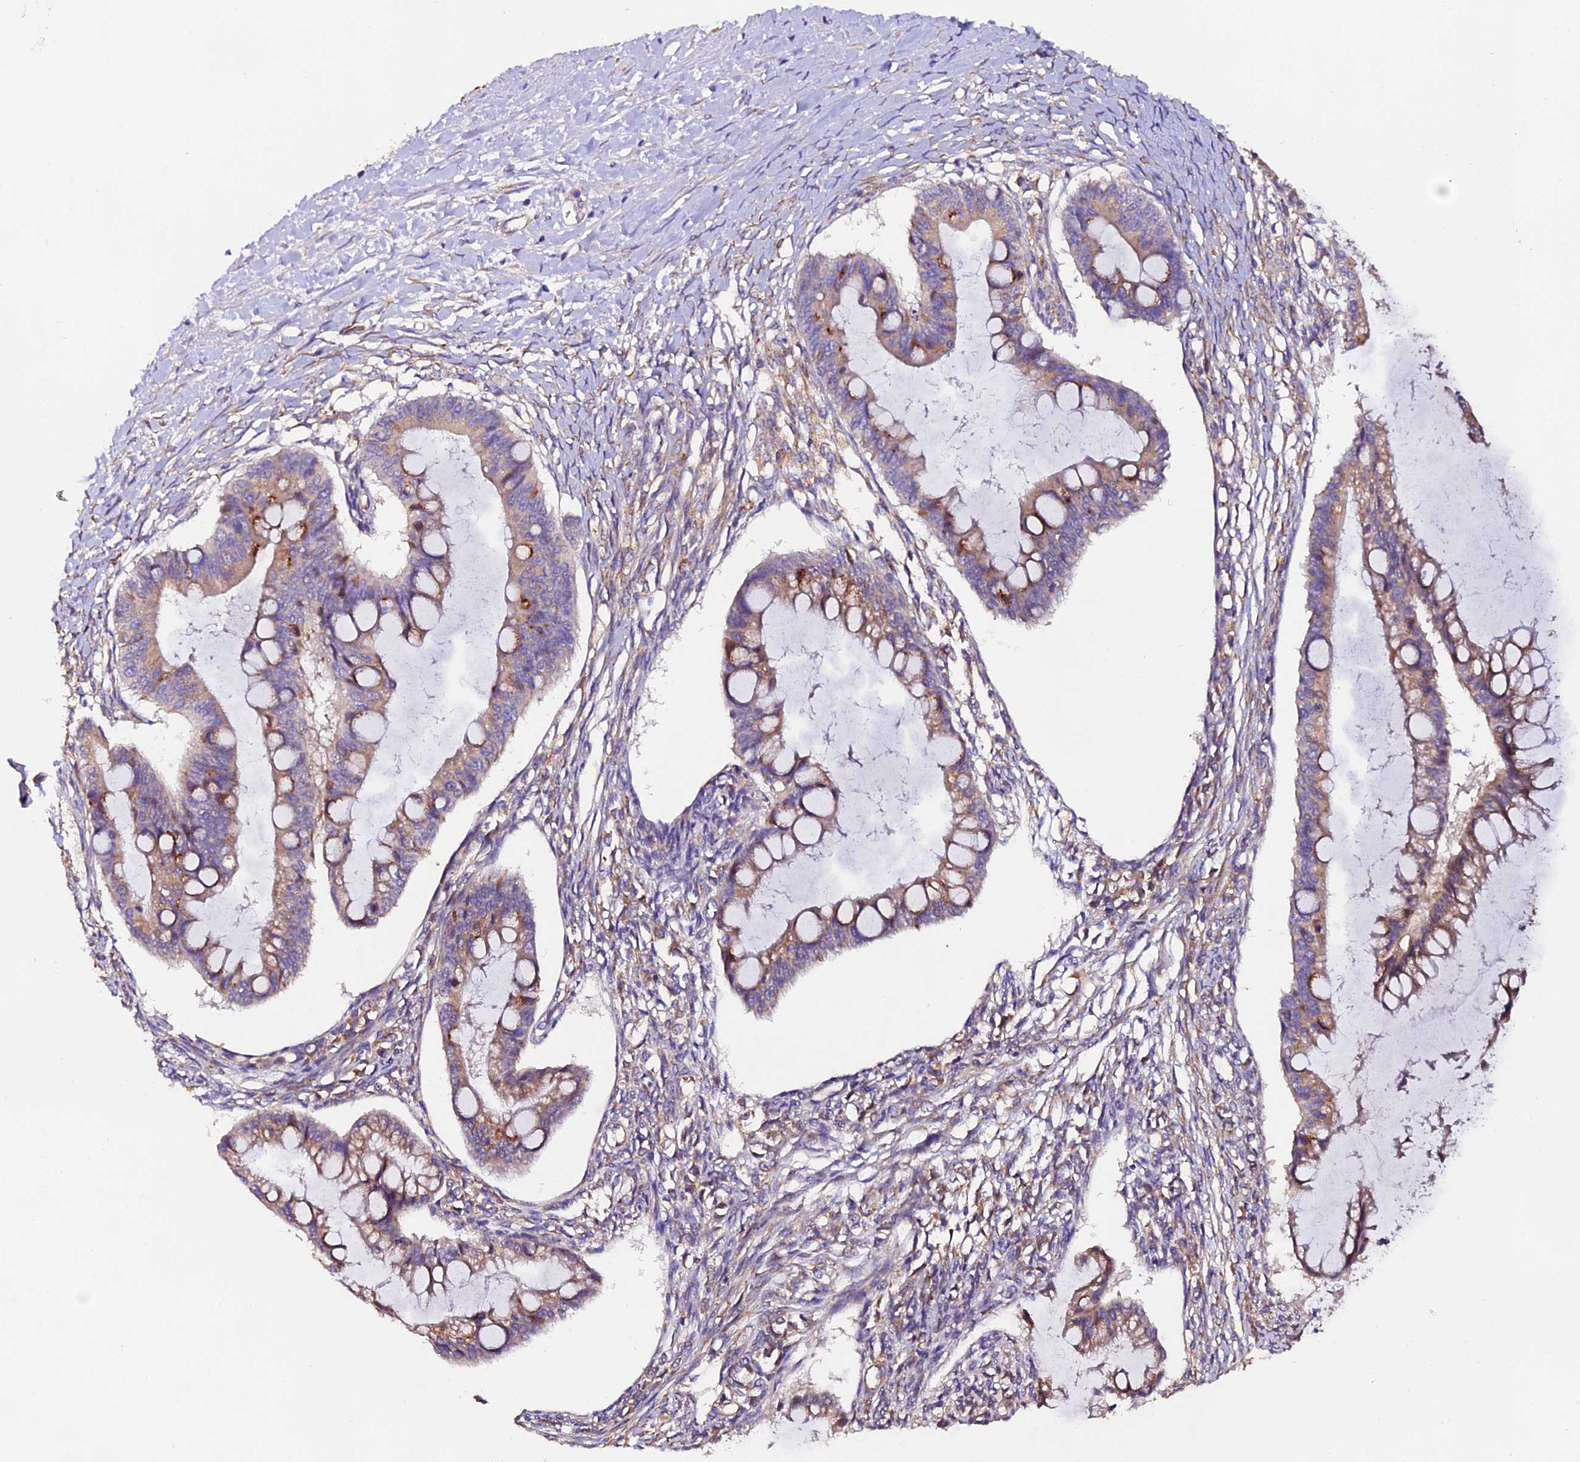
{"staining": {"intensity": "moderate", "quantity": ">75%", "location": "cytoplasmic/membranous"}, "tissue": "ovarian cancer", "cell_type": "Tumor cells", "image_type": "cancer", "snomed": [{"axis": "morphology", "description": "Cystadenocarcinoma, mucinous, NOS"}, {"axis": "topography", "description": "Ovary"}], "caption": "Immunohistochemical staining of human mucinous cystadenocarcinoma (ovarian) shows medium levels of moderate cytoplasmic/membranous protein staining in approximately >75% of tumor cells.", "gene": "CLN5", "patient": {"sex": "female", "age": 73}}